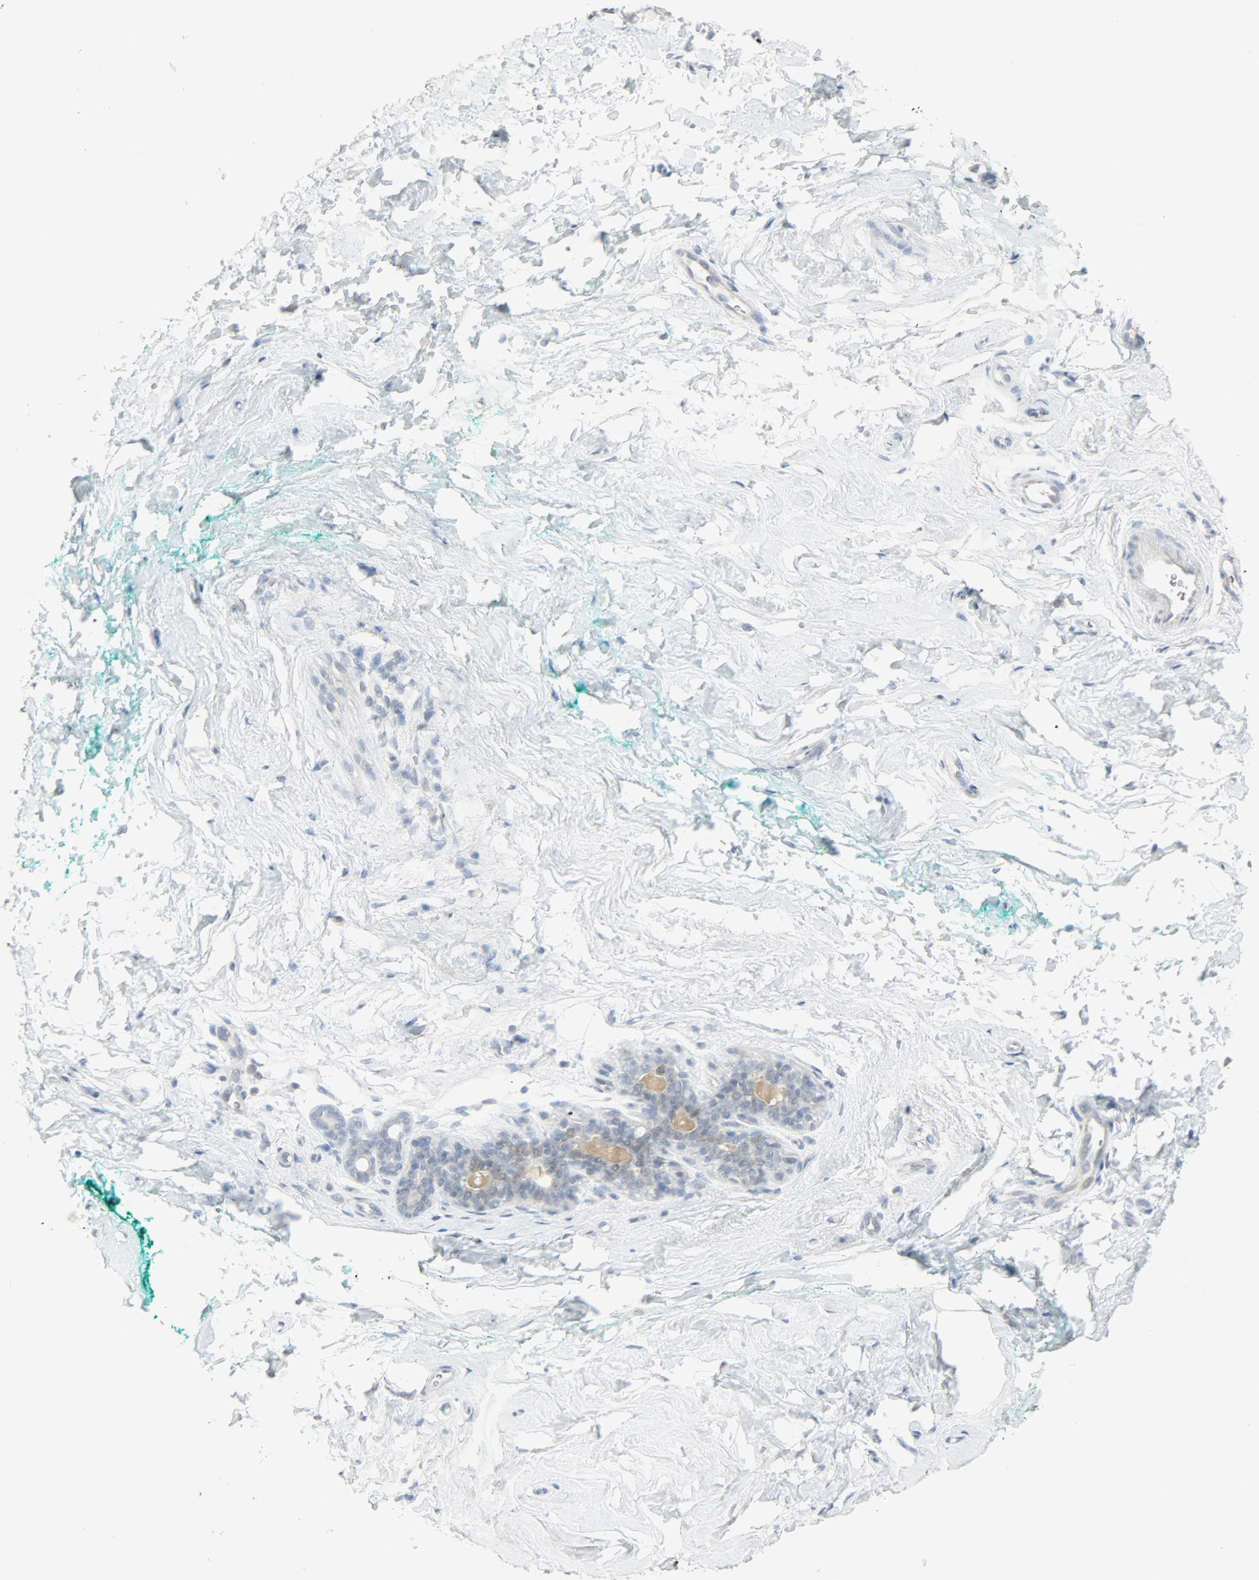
{"staining": {"intensity": "negative", "quantity": "none", "location": "none"}, "tissue": "breast", "cell_type": "Adipocytes", "image_type": "normal", "snomed": [{"axis": "morphology", "description": "Normal tissue, NOS"}, {"axis": "topography", "description": "Breast"}], "caption": "The immunohistochemistry micrograph has no significant positivity in adipocytes of breast.", "gene": "CAMK4", "patient": {"sex": "female", "age": 52}}